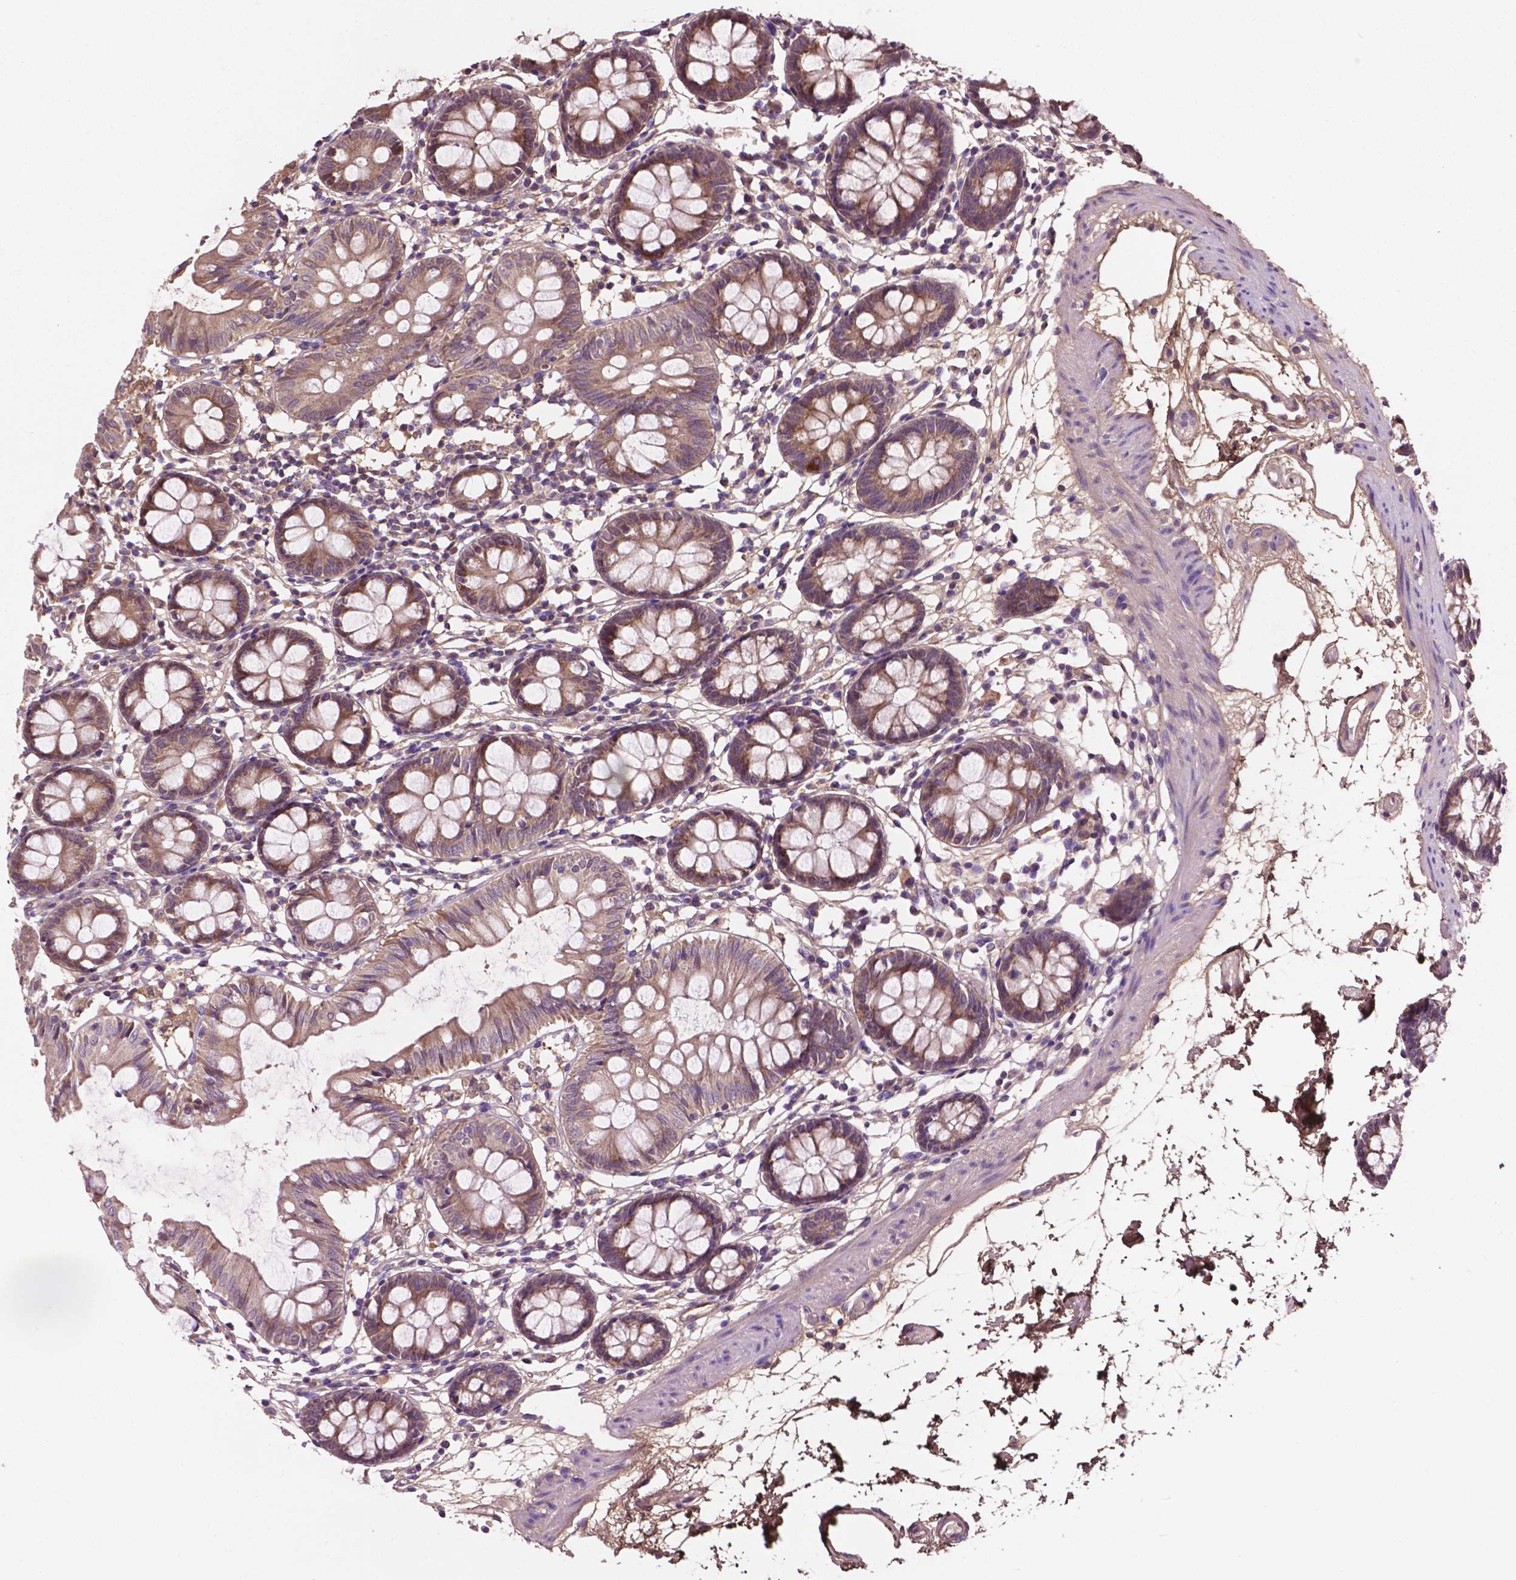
{"staining": {"intensity": "weak", "quantity": ">75%", "location": "cytoplasmic/membranous"}, "tissue": "colon", "cell_type": "Endothelial cells", "image_type": "normal", "snomed": [{"axis": "morphology", "description": "Normal tissue, NOS"}, {"axis": "topography", "description": "Colon"}], "caption": "The image exhibits immunohistochemical staining of normal colon. There is weak cytoplasmic/membranous expression is seen in approximately >75% of endothelial cells. (DAB (3,3'-diaminobenzidine) IHC with brightfield microscopy, high magnification).", "gene": "GJA9", "patient": {"sex": "female", "age": 84}}